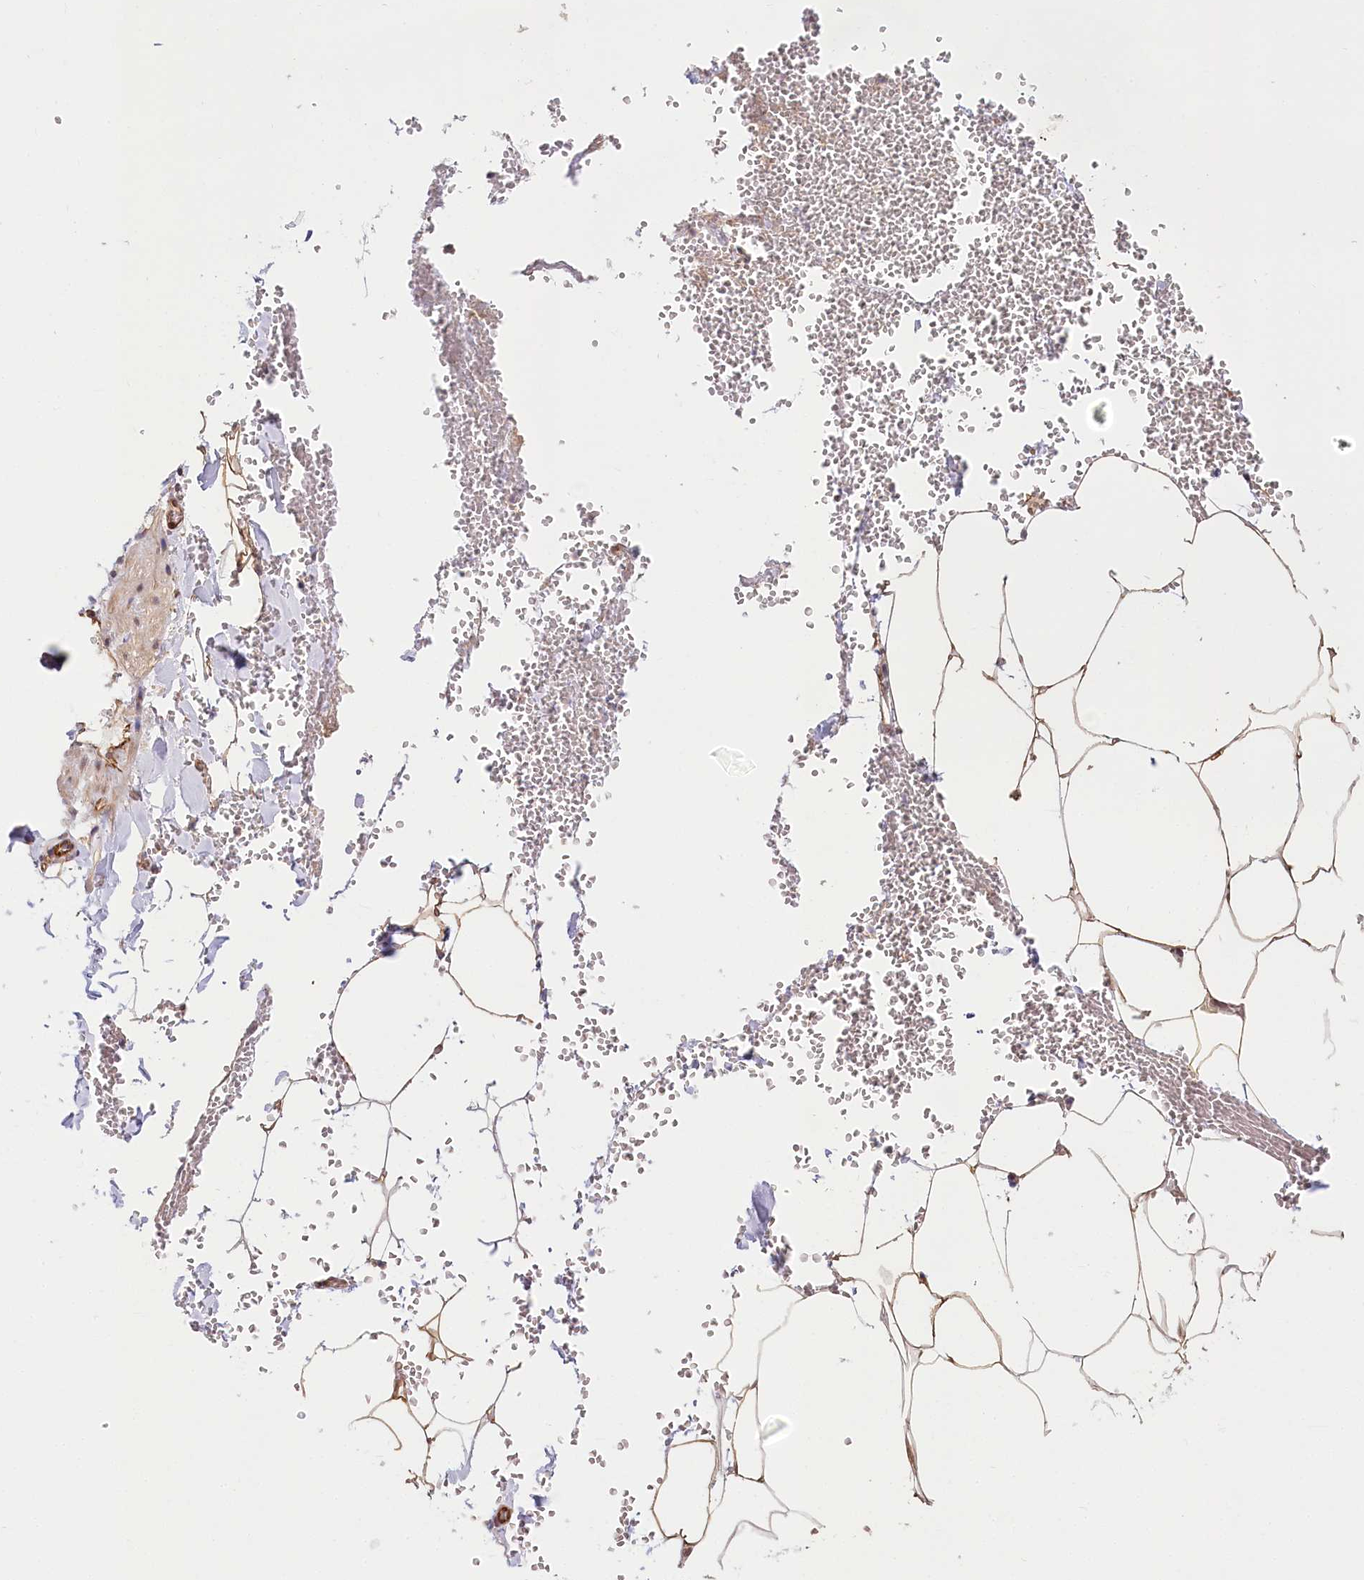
{"staining": {"intensity": "moderate", "quantity": ">75%", "location": "cytoplasmic/membranous,nuclear"}, "tissue": "adipose tissue", "cell_type": "Adipocytes", "image_type": "normal", "snomed": [{"axis": "morphology", "description": "Normal tissue, NOS"}, {"axis": "topography", "description": "Gallbladder"}, {"axis": "topography", "description": "Peripheral nerve tissue"}], "caption": "Immunohistochemical staining of unremarkable human adipose tissue exhibits >75% levels of moderate cytoplasmic/membranous,nuclear protein positivity in approximately >75% of adipocytes.", "gene": "CEP70", "patient": {"sex": "male", "age": 38}}